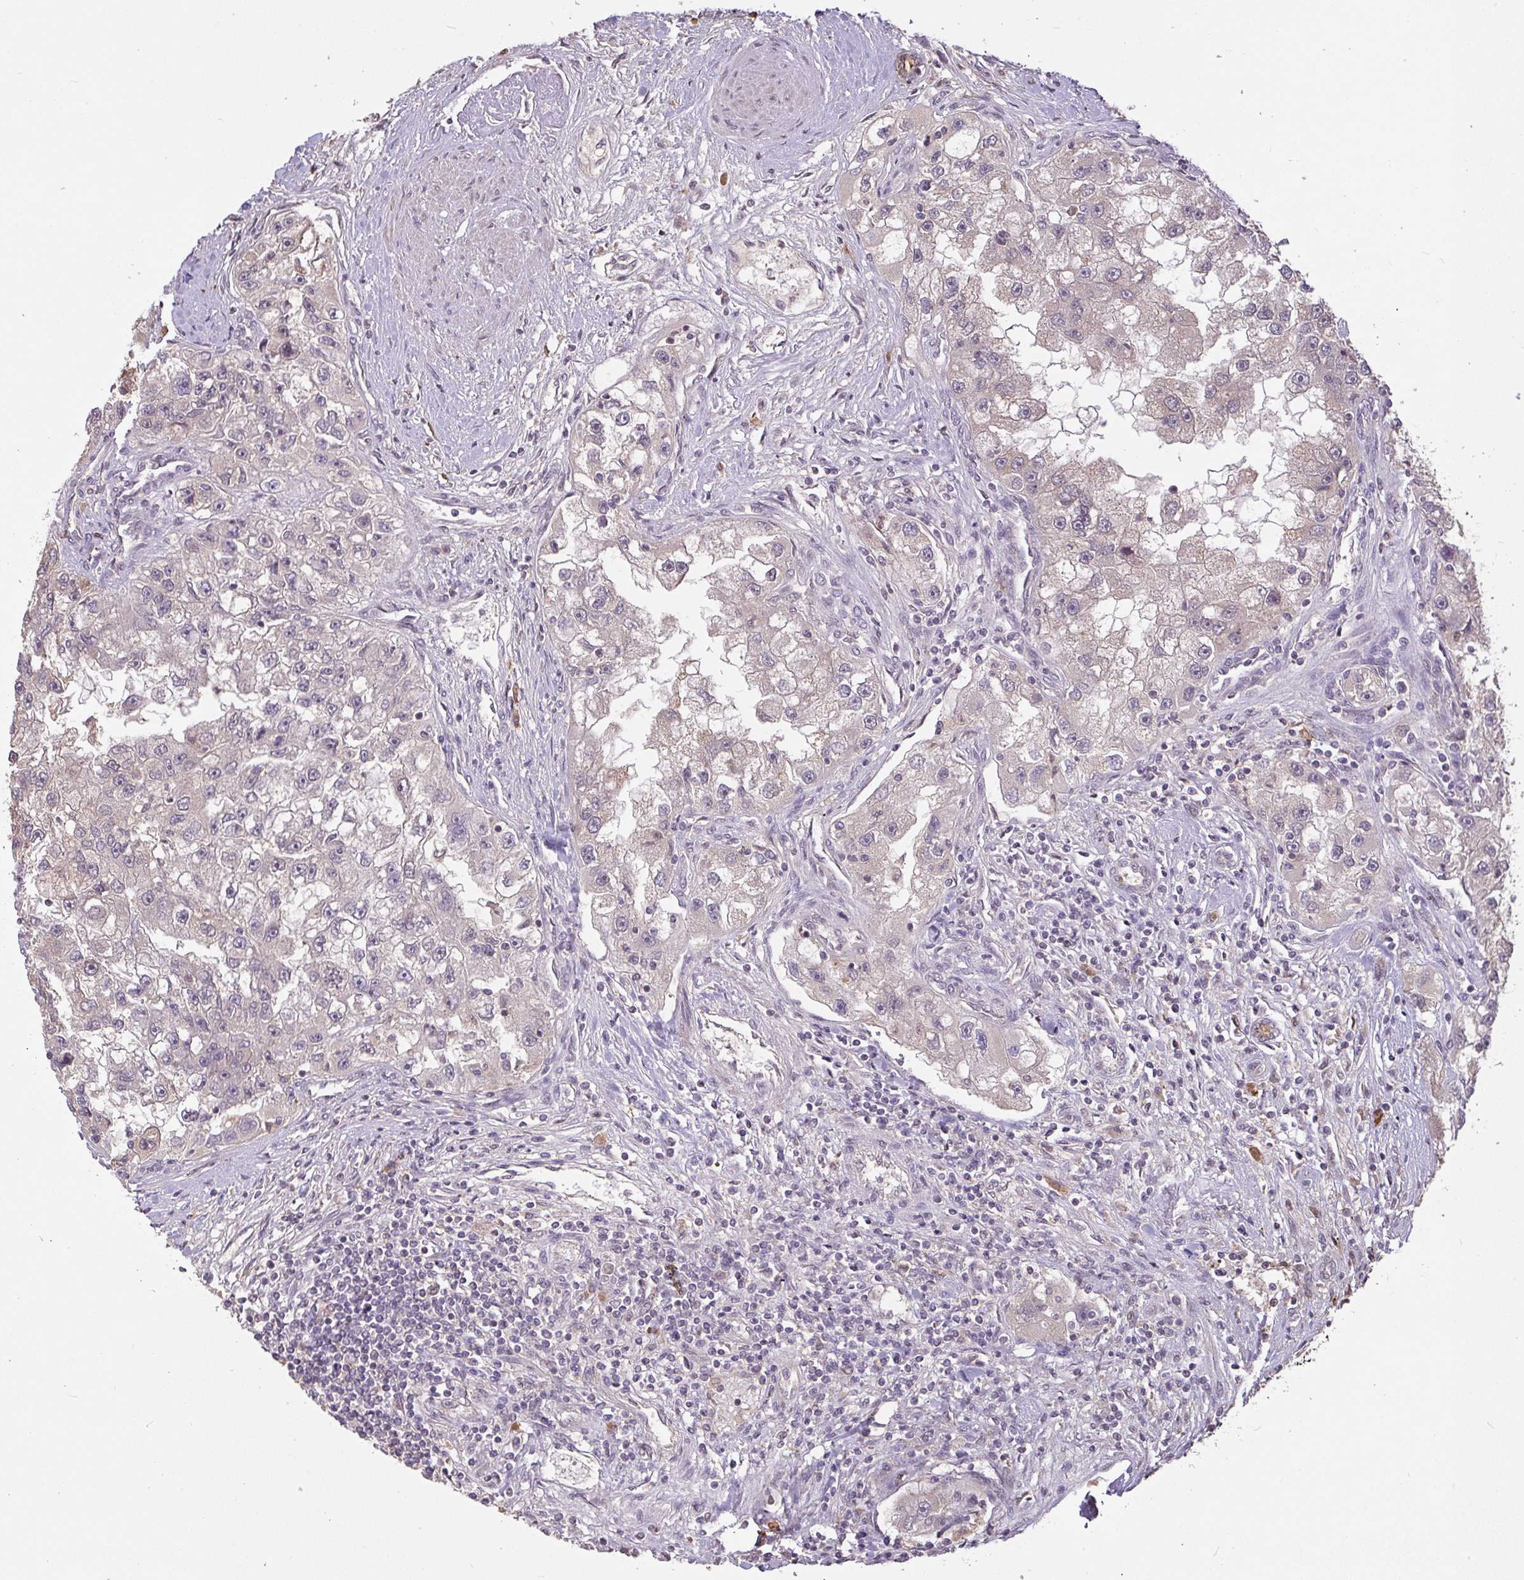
{"staining": {"intensity": "negative", "quantity": "none", "location": "none"}, "tissue": "renal cancer", "cell_type": "Tumor cells", "image_type": "cancer", "snomed": [{"axis": "morphology", "description": "Adenocarcinoma, NOS"}, {"axis": "topography", "description": "Kidney"}], "caption": "The photomicrograph exhibits no significant staining in tumor cells of renal cancer (adenocarcinoma).", "gene": "FCER1A", "patient": {"sex": "male", "age": 63}}